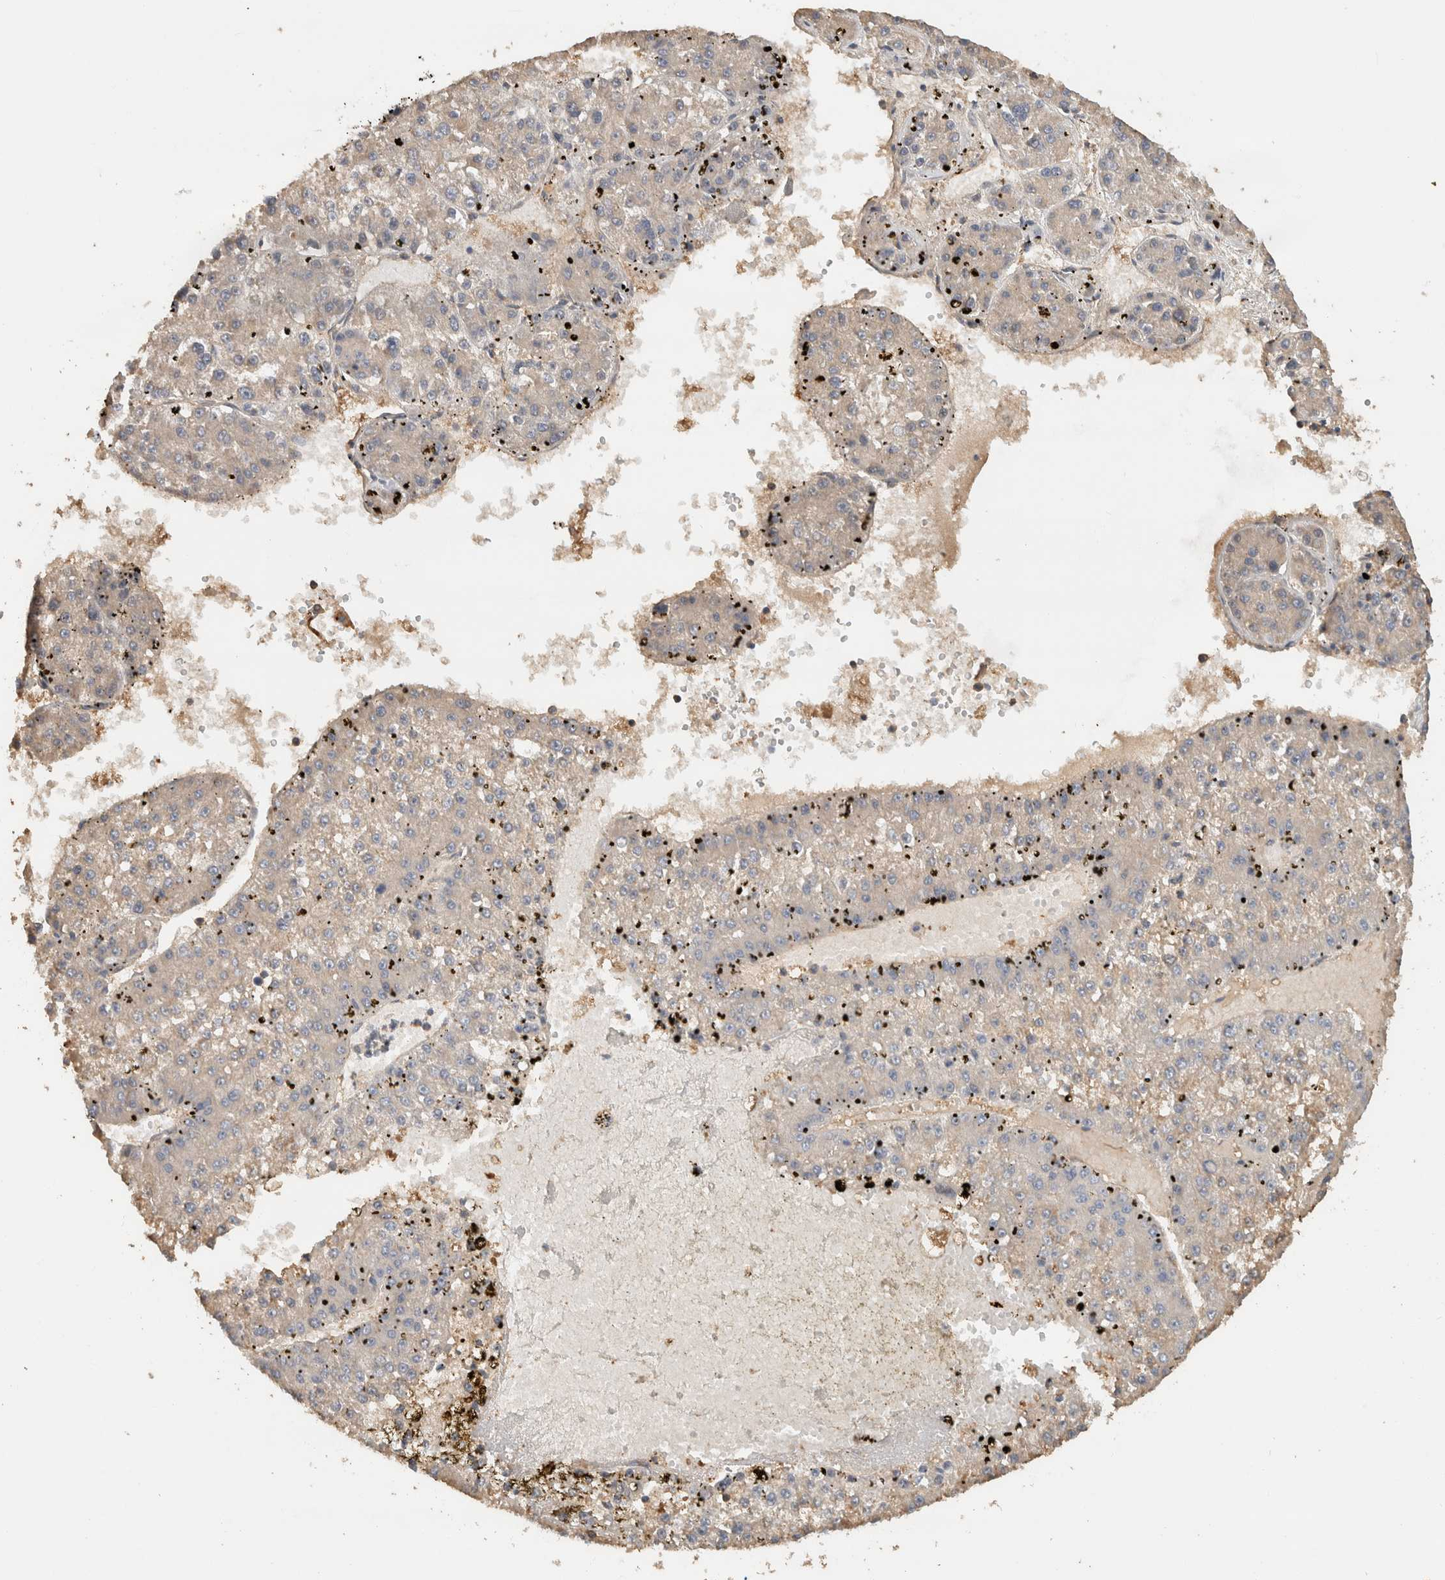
{"staining": {"intensity": "negative", "quantity": "none", "location": "none"}, "tissue": "liver cancer", "cell_type": "Tumor cells", "image_type": "cancer", "snomed": [{"axis": "morphology", "description": "Carcinoma, Hepatocellular, NOS"}, {"axis": "topography", "description": "Liver"}], "caption": "This is a photomicrograph of immunohistochemistry (IHC) staining of liver hepatocellular carcinoma, which shows no expression in tumor cells.", "gene": "EIF4G3", "patient": {"sex": "female", "age": 73}}